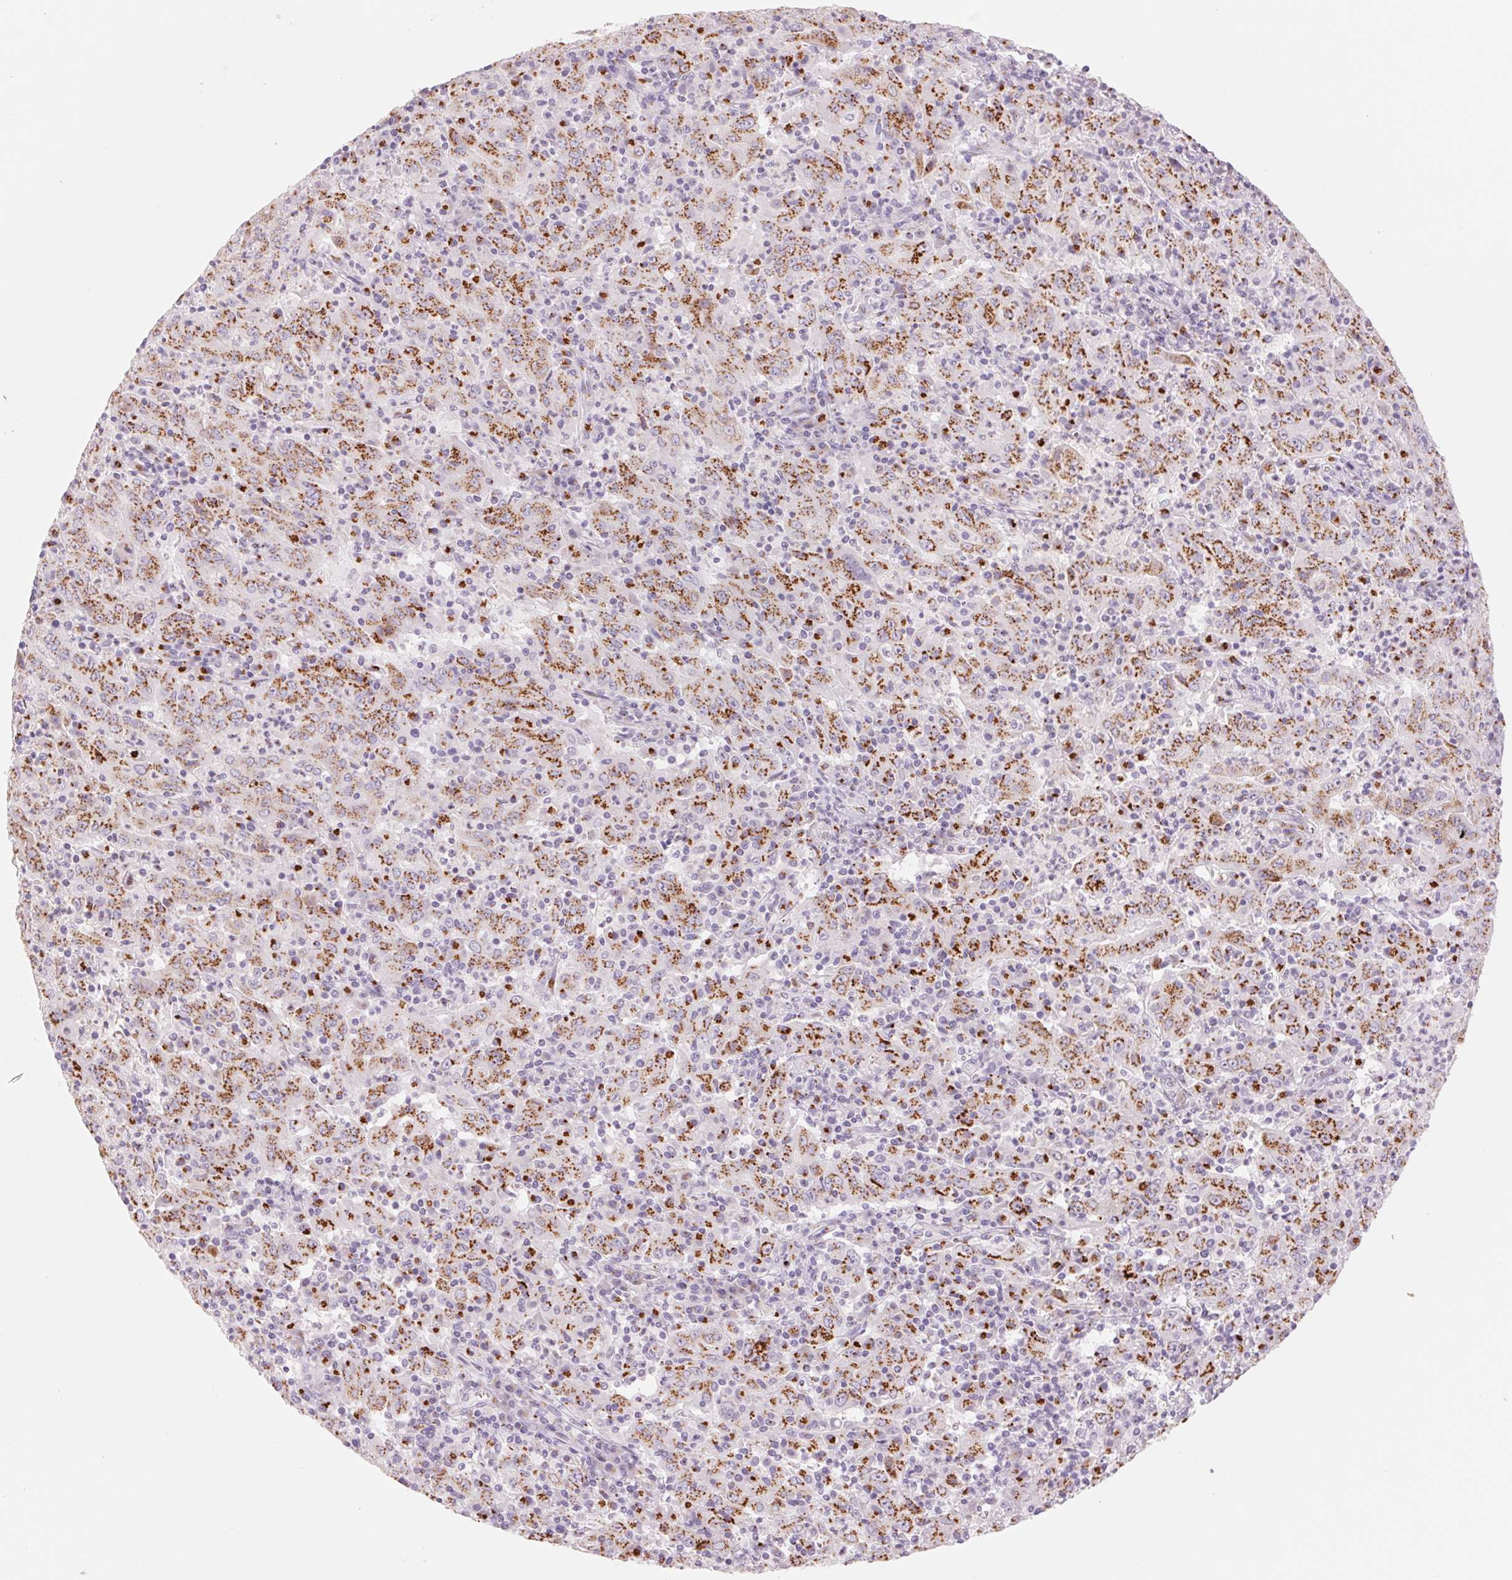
{"staining": {"intensity": "strong", "quantity": ">75%", "location": "cytoplasmic/membranous"}, "tissue": "pancreatic cancer", "cell_type": "Tumor cells", "image_type": "cancer", "snomed": [{"axis": "morphology", "description": "Adenocarcinoma, NOS"}, {"axis": "topography", "description": "Pancreas"}], "caption": "A brown stain shows strong cytoplasmic/membranous positivity of a protein in human pancreatic cancer (adenocarcinoma) tumor cells. Using DAB (brown) and hematoxylin (blue) stains, captured at high magnification using brightfield microscopy.", "gene": "GALNT7", "patient": {"sex": "male", "age": 63}}